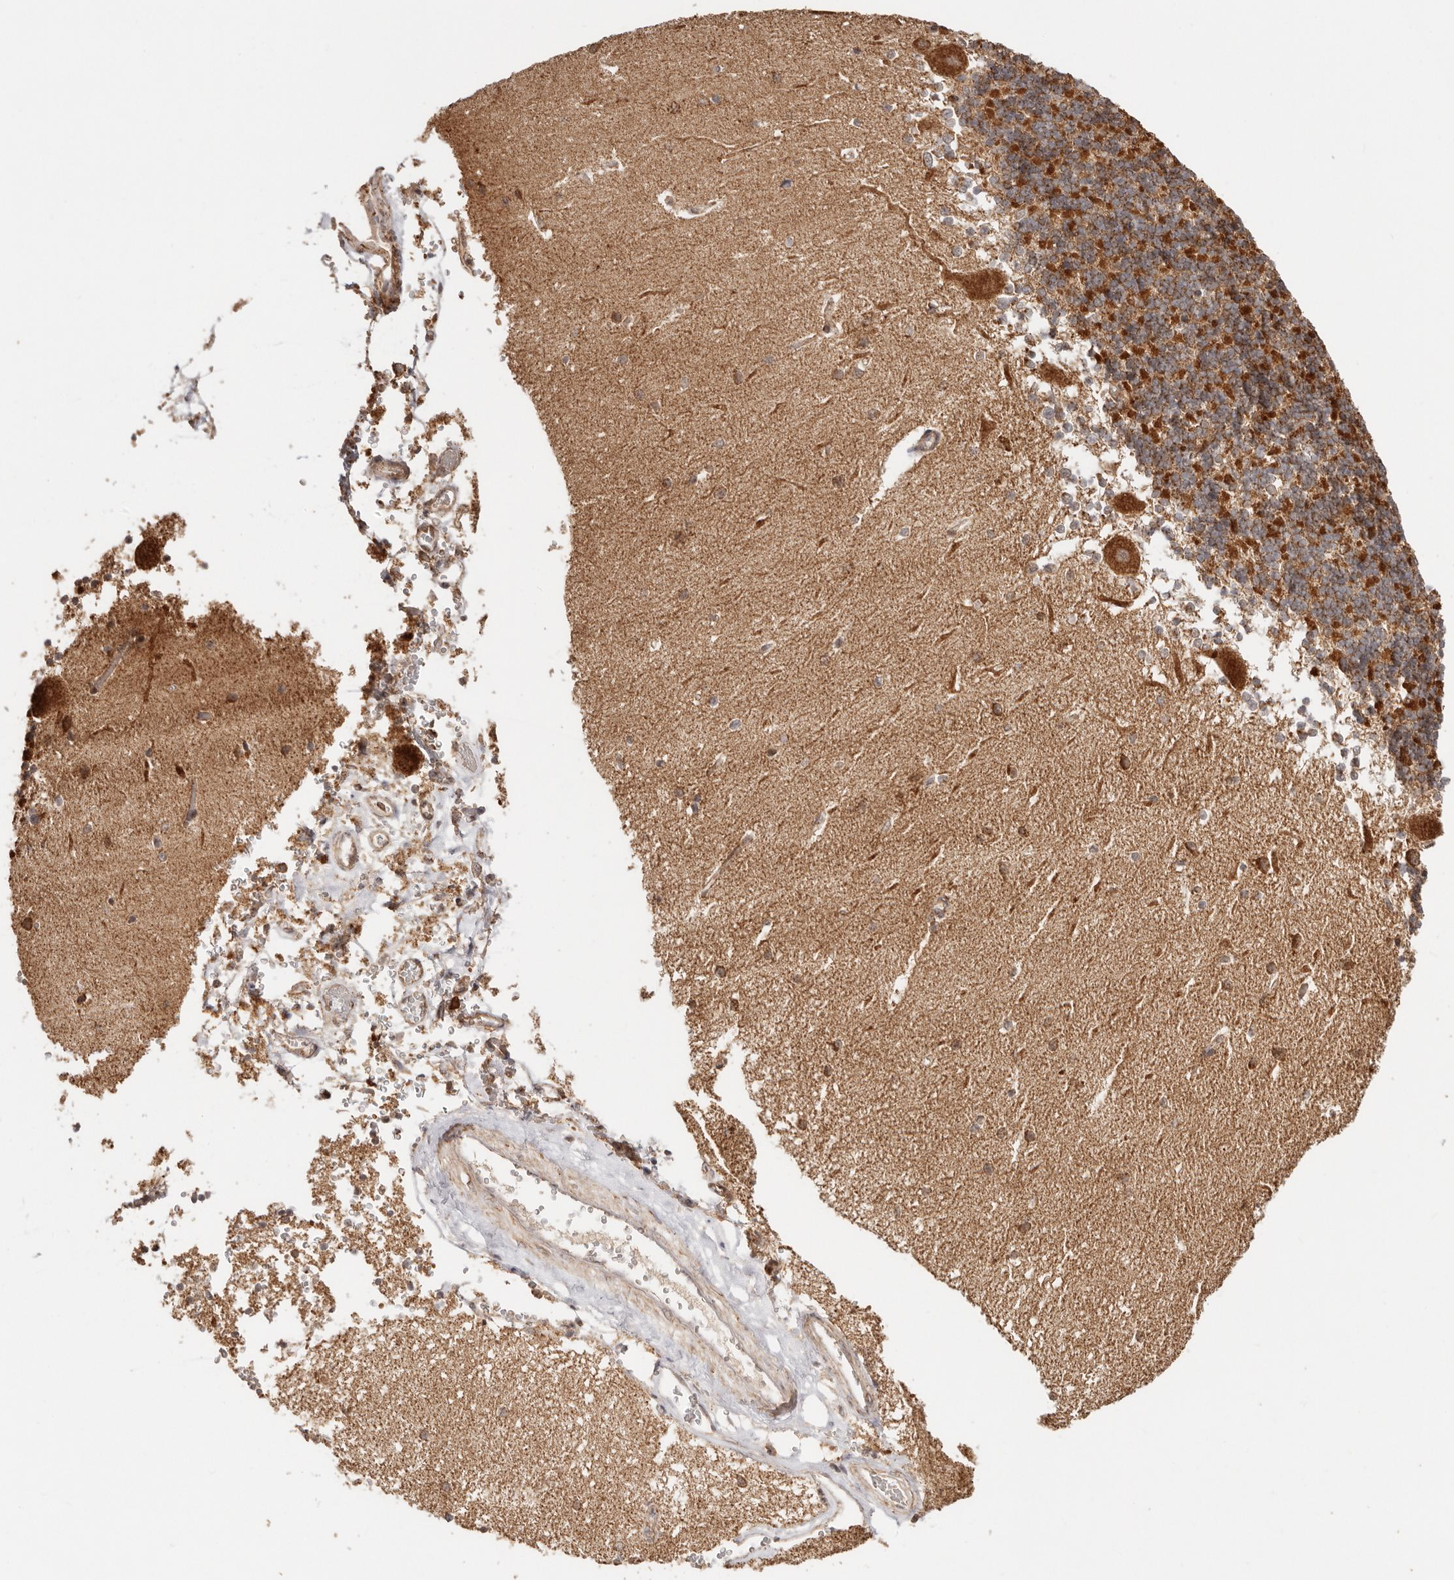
{"staining": {"intensity": "strong", "quantity": "25%-75%", "location": "cytoplasmic/membranous"}, "tissue": "cerebellum", "cell_type": "Cells in granular layer", "image_type": "normal", "snomed": [{"axis": "morphology", "description": "Normal tissue, NOS"}, {"axis": "topography", "description": "Cerebellum"}], "caption": "Protein expression analysis of unremarkable cerebellum shows strong cytoplasmic/membranous positivity in about 25%-75% of cells in granular layer.", "gene": "NDUFB11", "patient": {"sex": "male", "age": 37}}